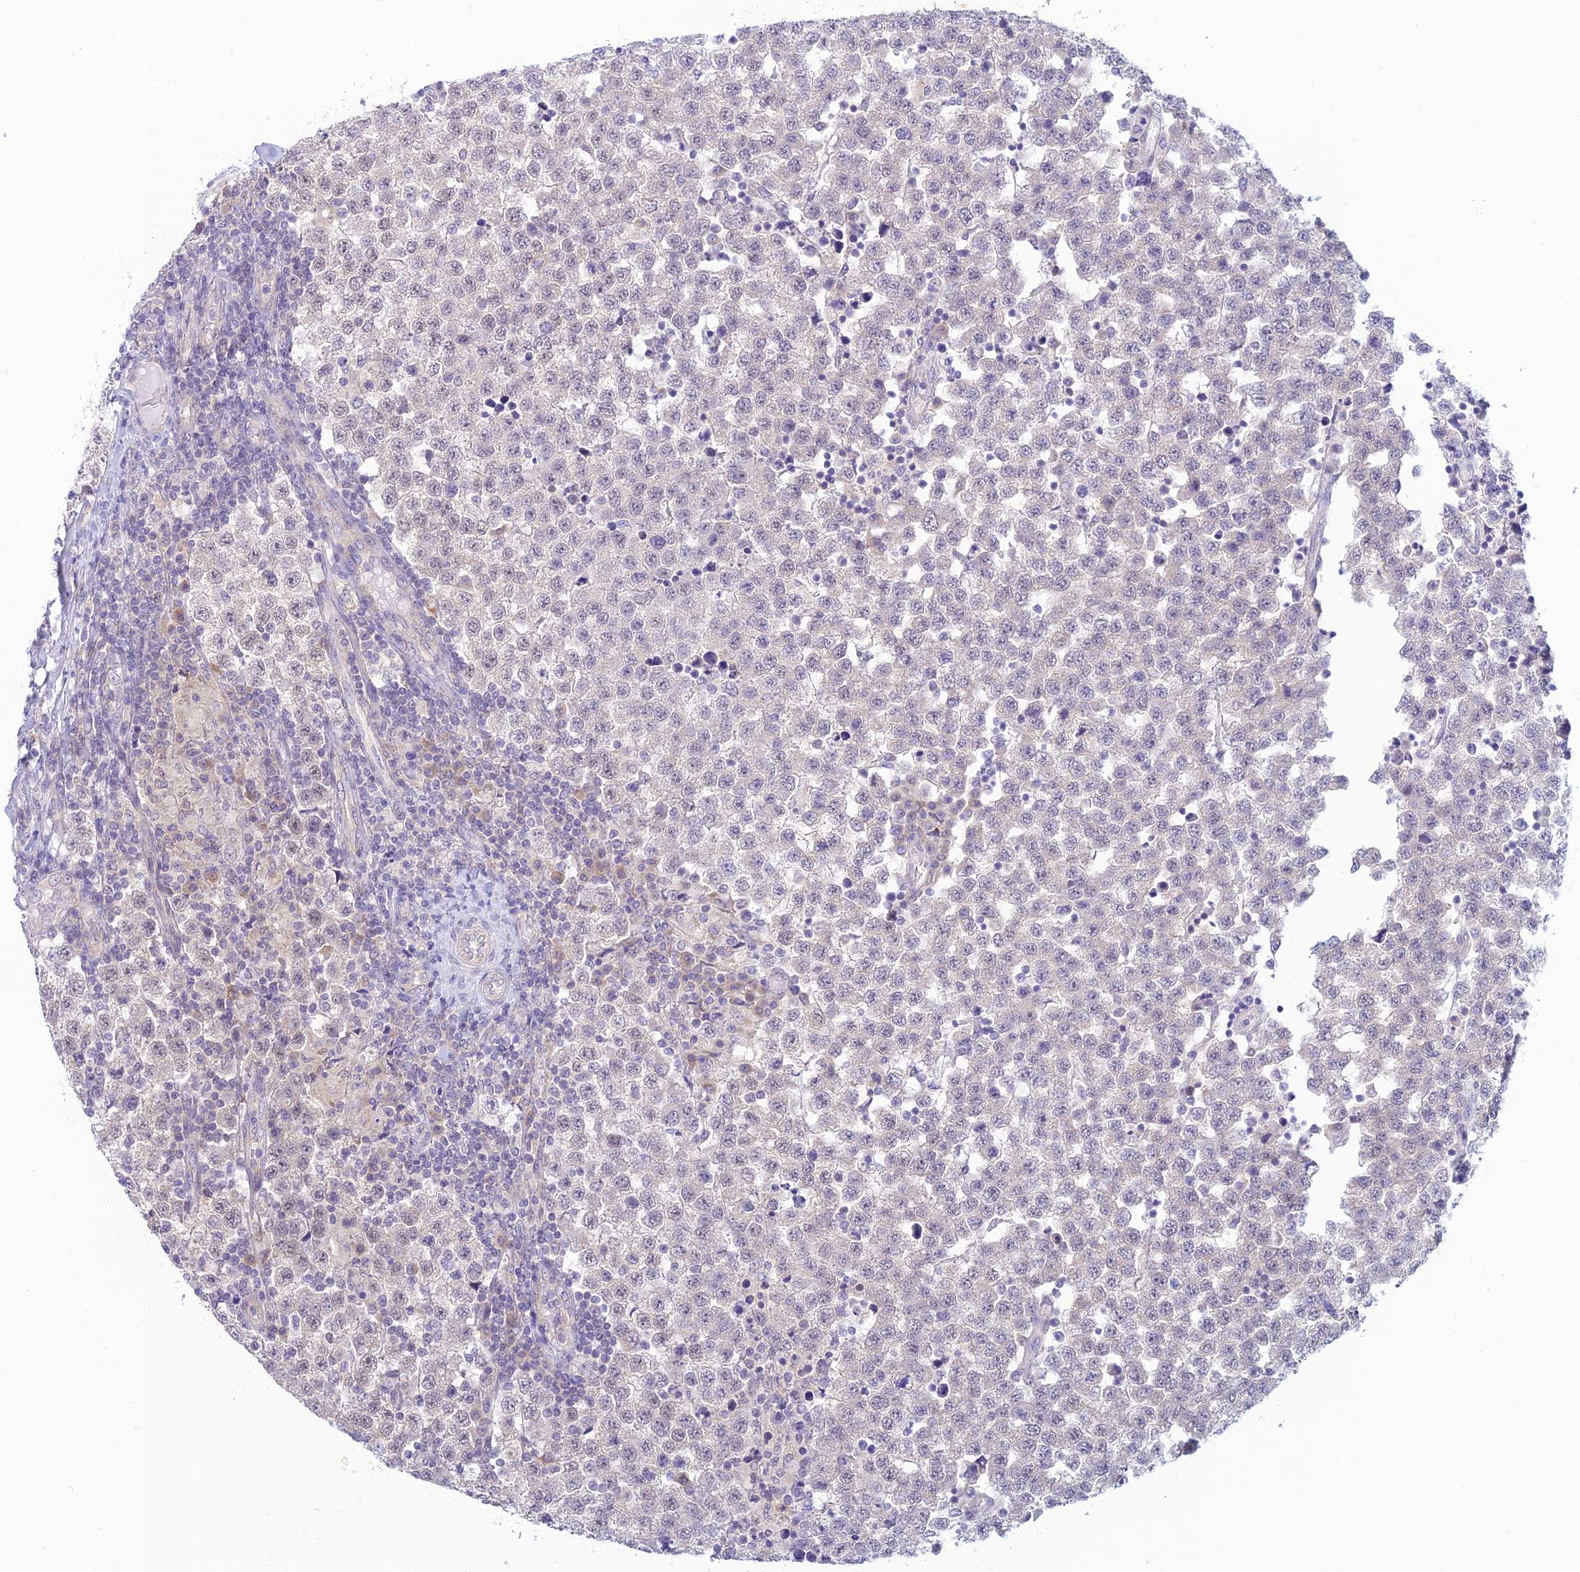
{"staining": {"intensity": "negative", "quantity": "none", "location": "none"}, "tissue": "testis cancer", "cell_type": "Tumor cells", "image_type": "cancer", "snomed": [{"axis": "morphology", "description": "Seminoma, NOS"}, {"axis": "topography", "description": "Testis"}], "caption": "Testis seminoma stained for a protein using IHC demonstrates no staining tumor cells.", "gene": "SKIC8", "patient": {"sex": "male", "age": 34}}